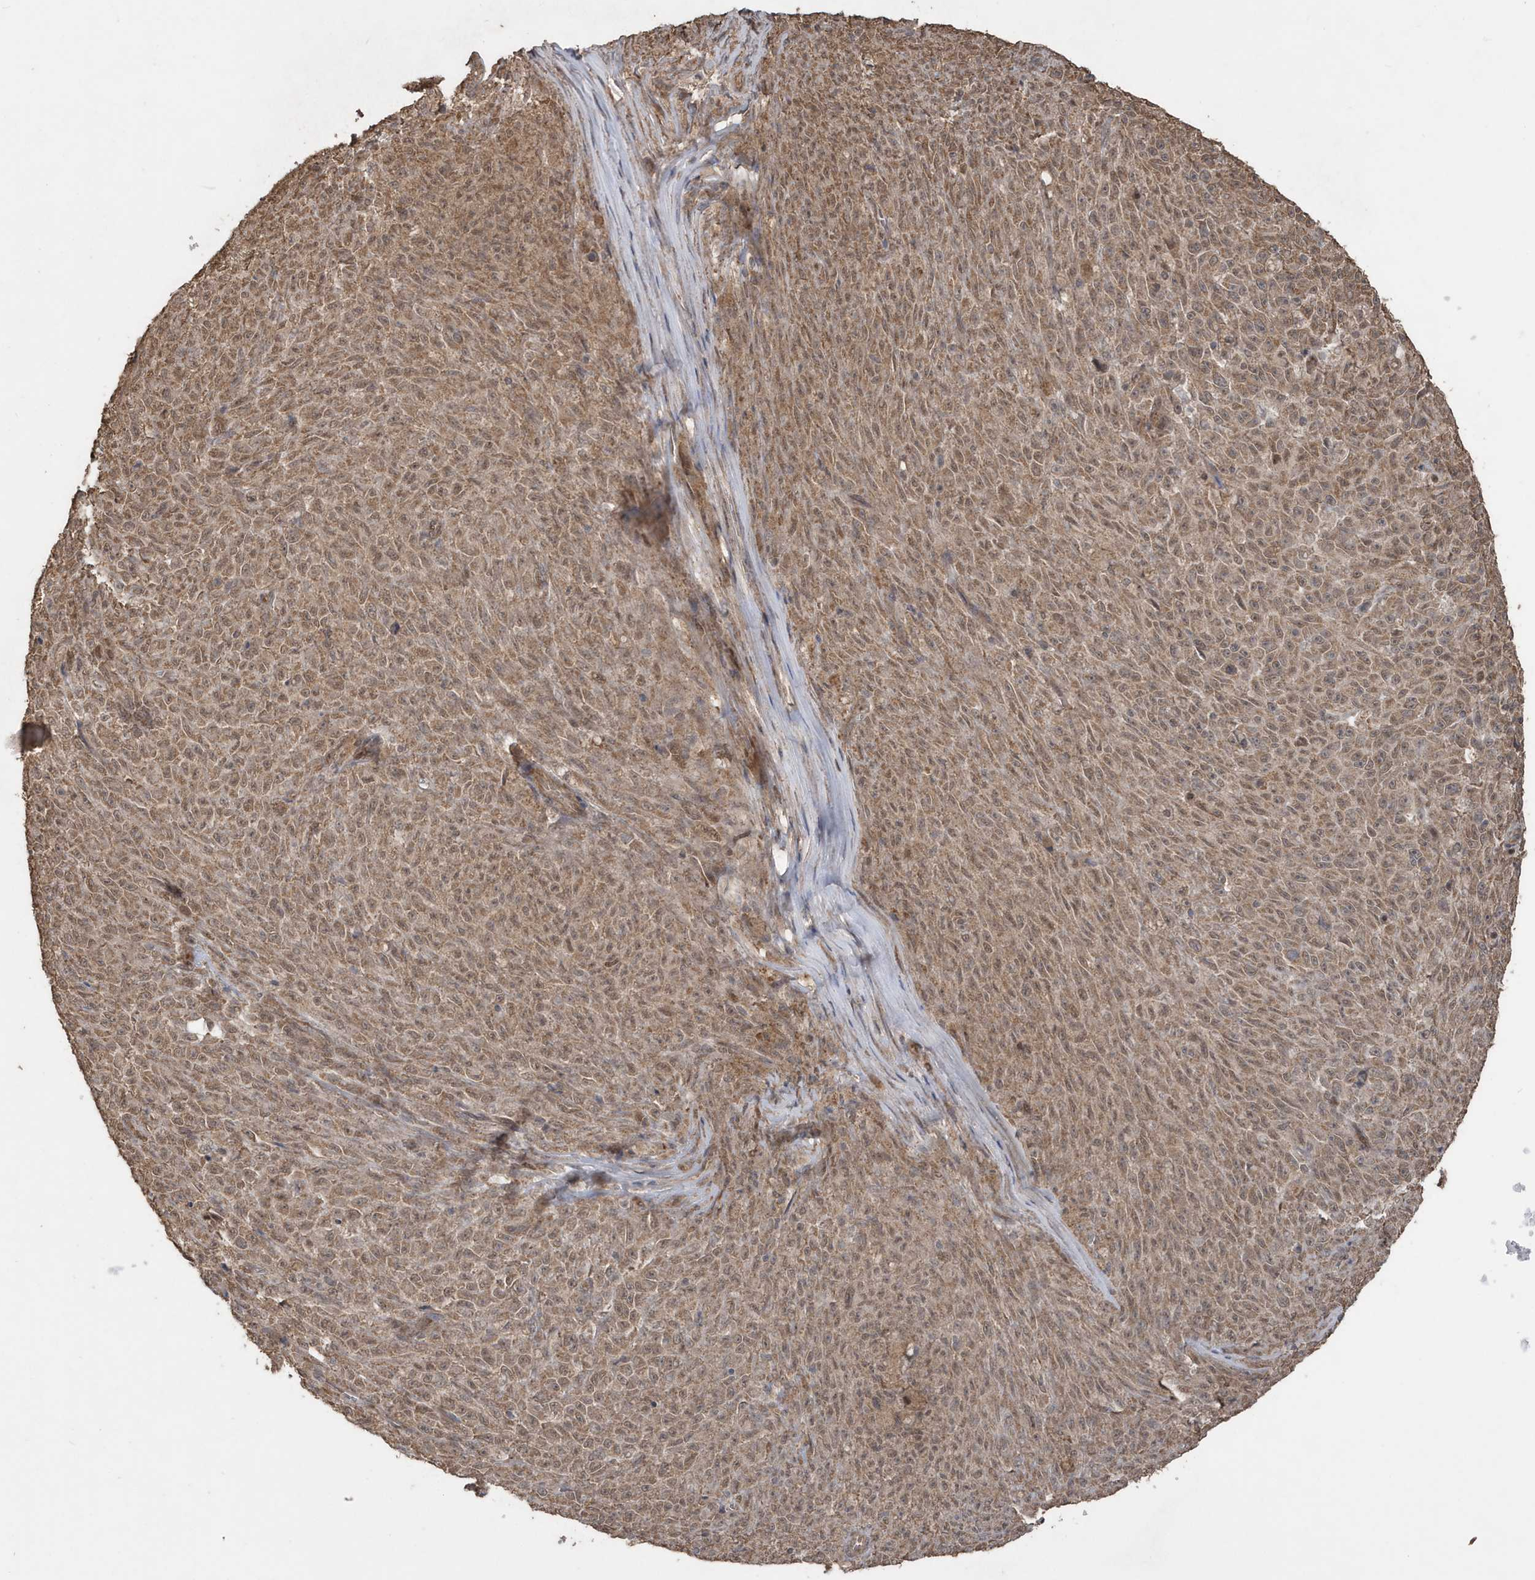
{"staining": {"intensity": "moderate", "quantity": ">75%", "location": "cytoplasmic/membranous,nuclear"}, "tissue": "melanoma", "cell_type": "Tumor cells", "image_type": "cancer", "snomed": [{"axis": "morphology", "description": "Malignant melanoma, NOS"}, {"axis": "topography", "description": "Skin"}], "caption": "About >75% of tumor cells in human melanoma show moderate cytoplasmic/membranous and nuclear protein expression as visualized by brown immunohistochemical staining.", "gene": "PAXBP1", "patient": {"sex": "female", "age": 82}}